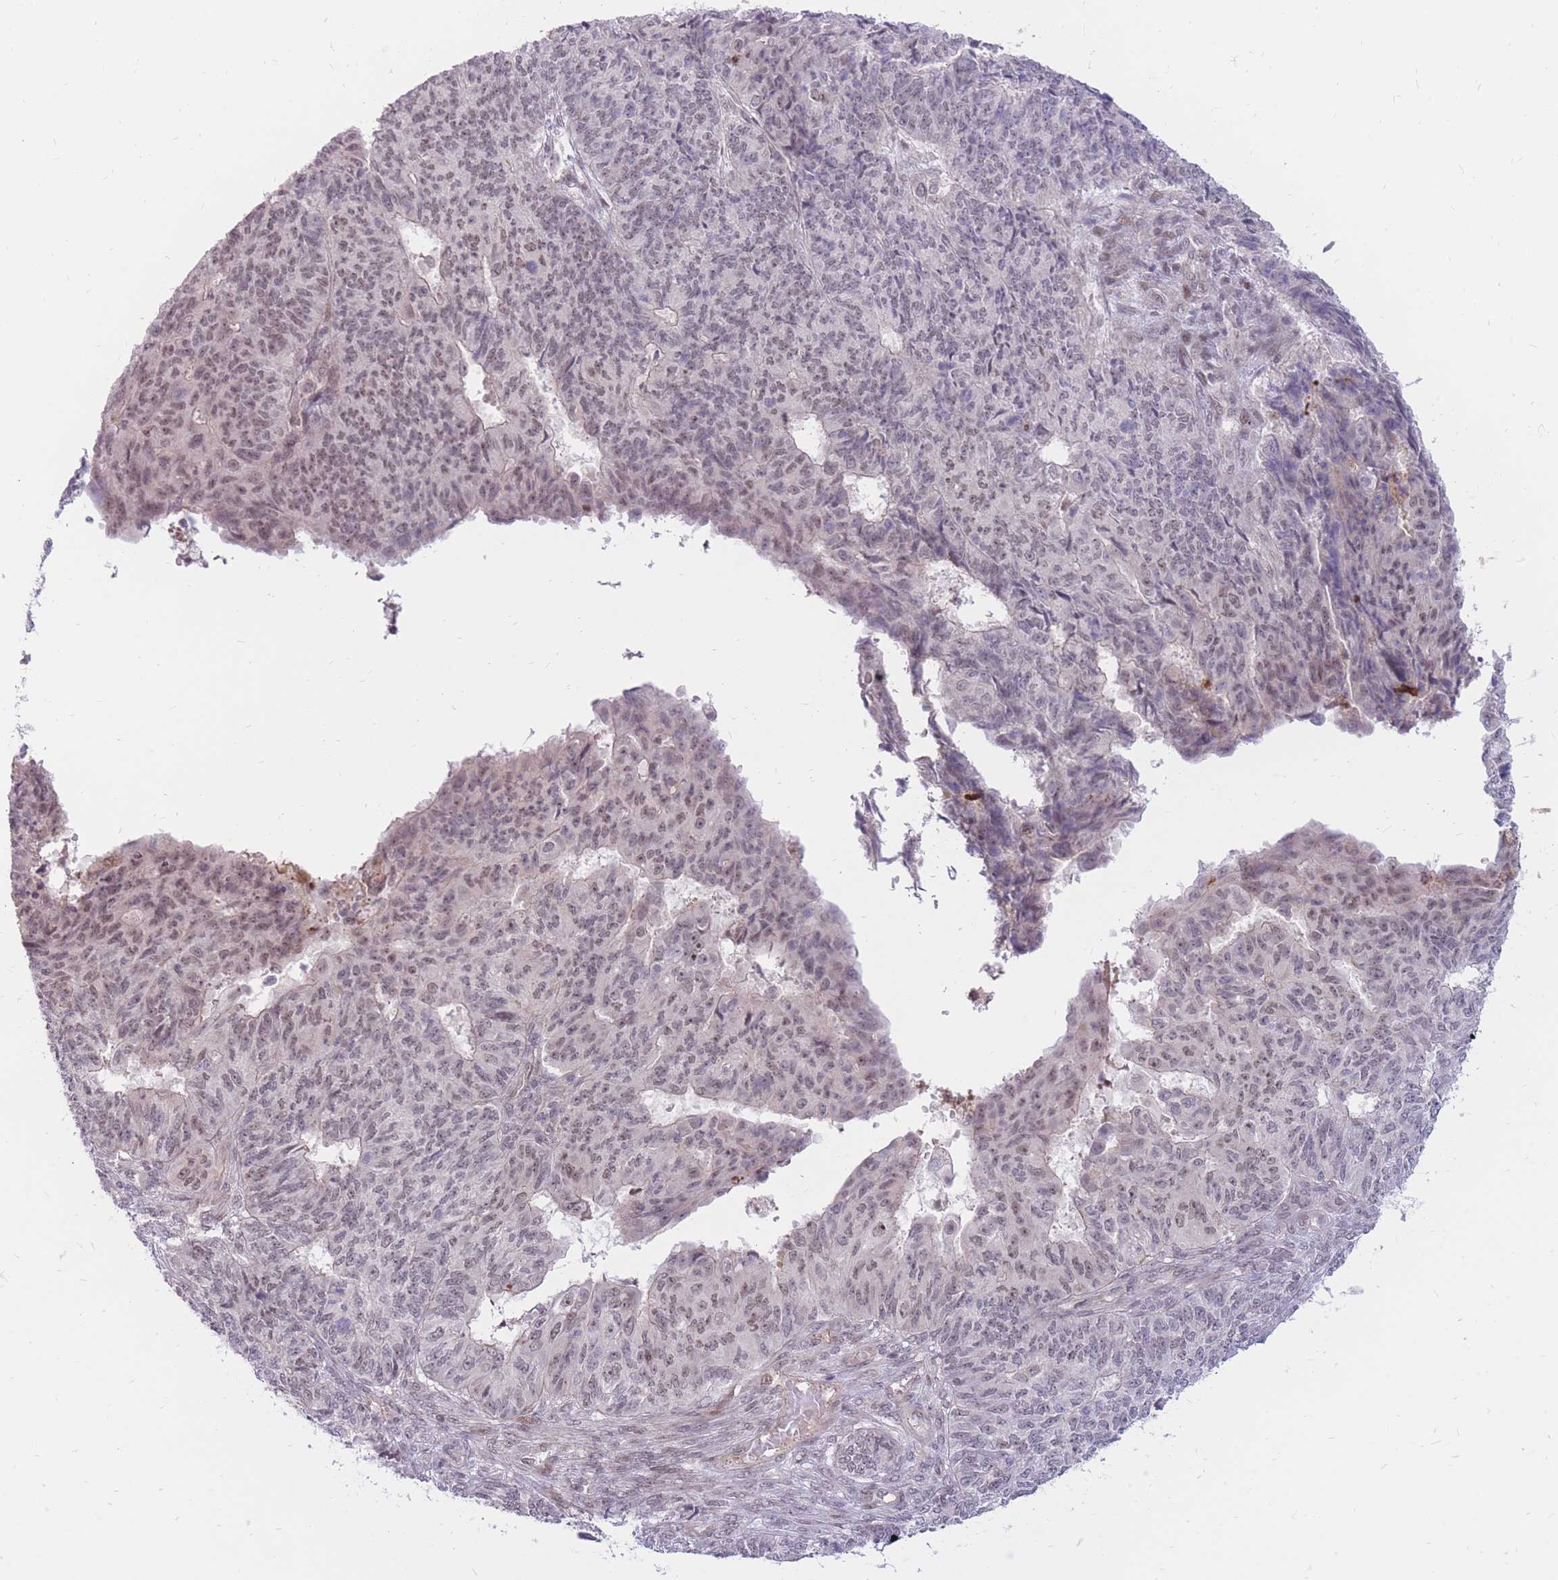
{"staining": {"intensity": "weak", "quantity": ">75%", "location": "nuclear"}, "tissue": "endometrial cancer", "cell_type": "Tumor cells", "image_type": "cancer", "snomed": [{"axis": "morphology", "description": "Adenocarcinoma, NOS"}, {"axis": "topography", "description": "Endometrium"}], "caption": "Brown immunohistochemical staining in human adenocarcinoma (endometrial) demonstrates weak nuclear staining in approximately >75% of tumor cells.", "gene": "ERICH6B", "patient": {"sex": "female", "age": 32}}